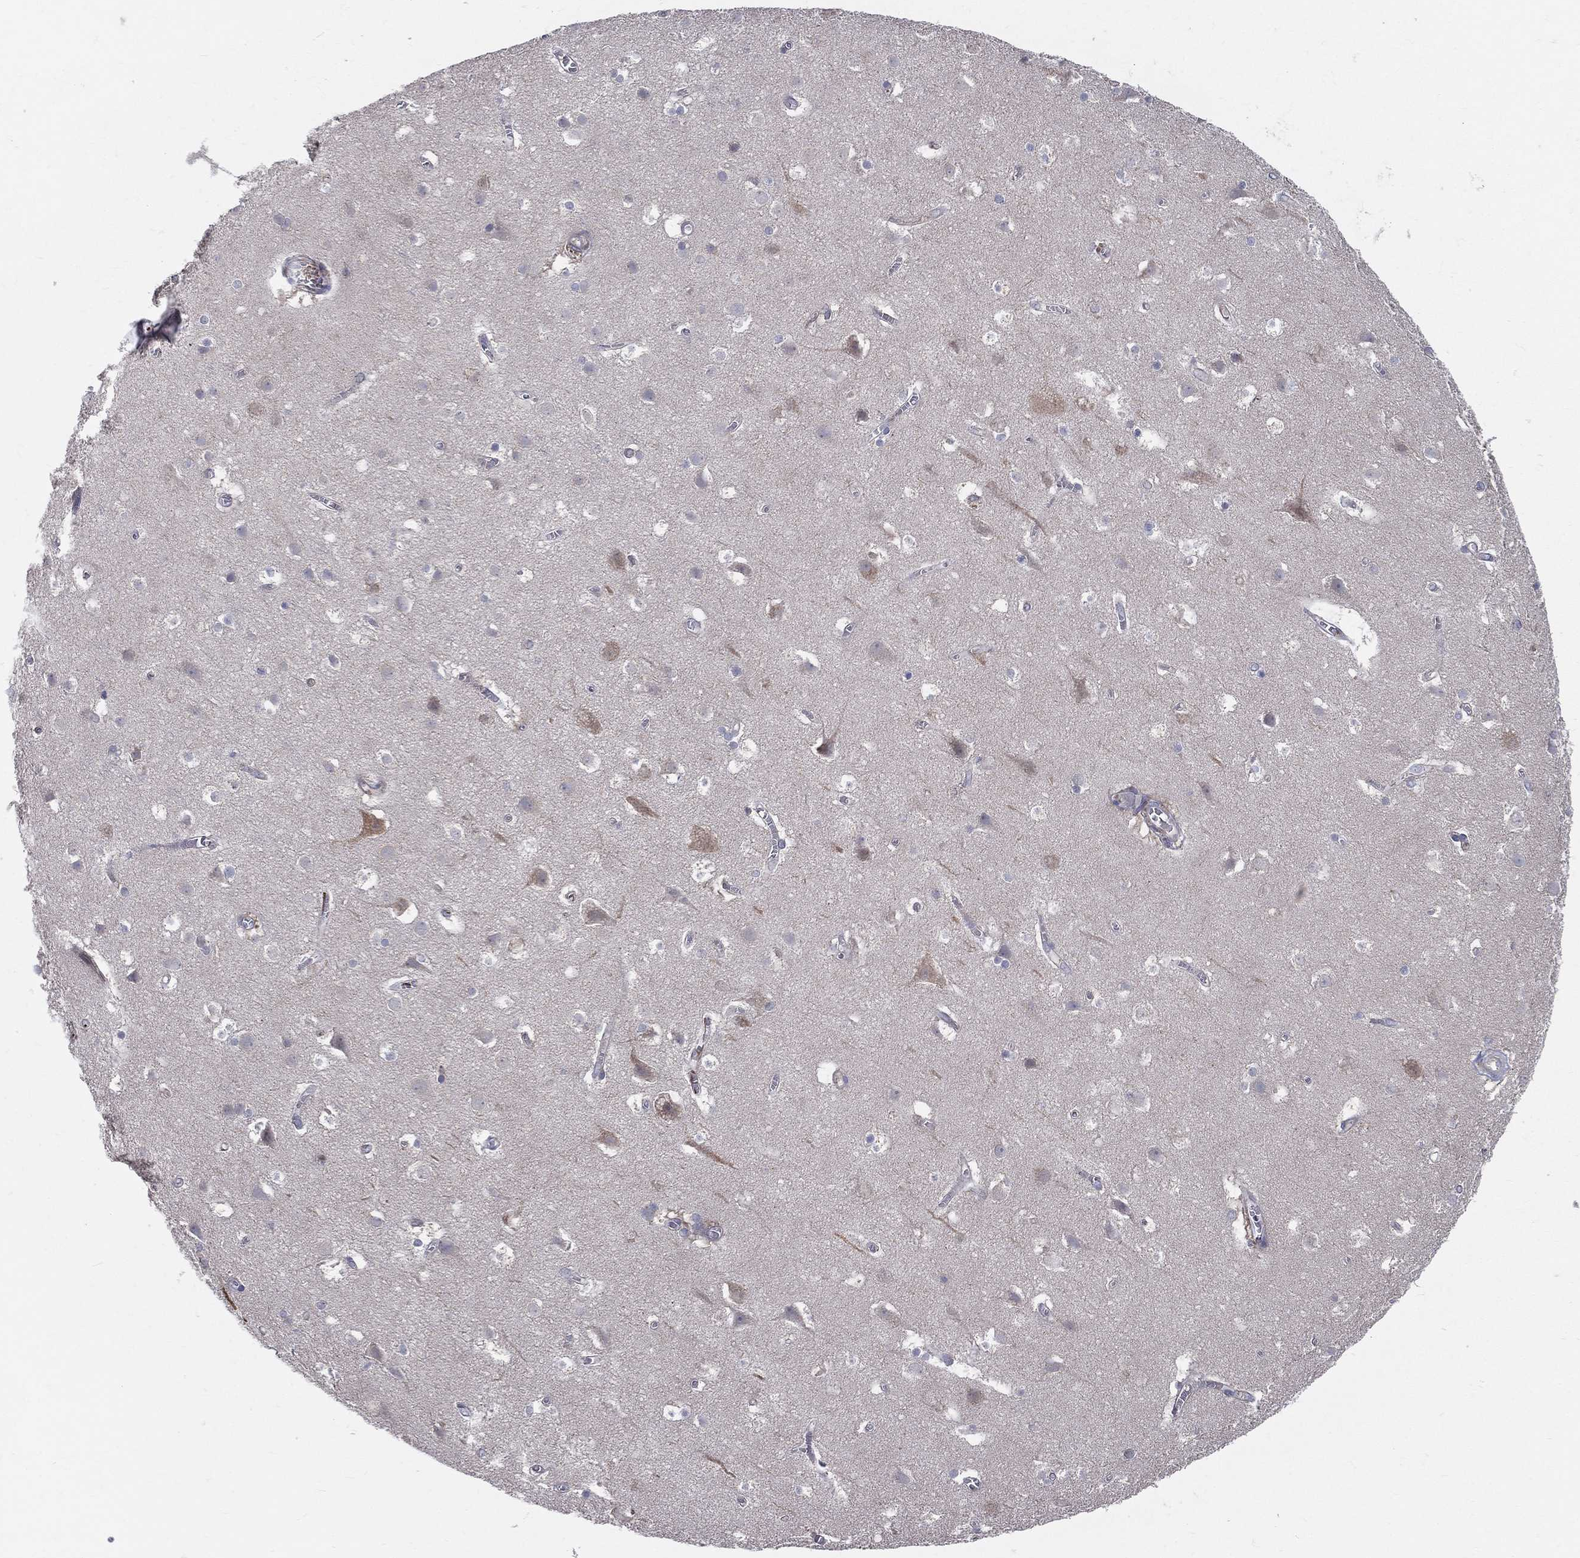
{"staining": {"intensity": "negative", "quantity": "none", "location": "none"}, "tissue": "cerebral cortex", "cell_type": "Endothelial cells", "image_type": "normal", "snomed": [{"axis": "morphology", "description": "Normal tissue, NOS"}, {"axis": "topography", "description": "Cerebral cortex"}], "caption": "Immunohistochemistry micrograph of unremarkable human cerebral cortex stained for a protein (brown), which exhibits no staining in endothelial cells. (DAB (3,3'-diaminobenzidine) immunohistochemistry visualized using brightfield microscopy, high magnification).", "gene": "POMZP3", "patient": {"sex": "male", "age": 59}}